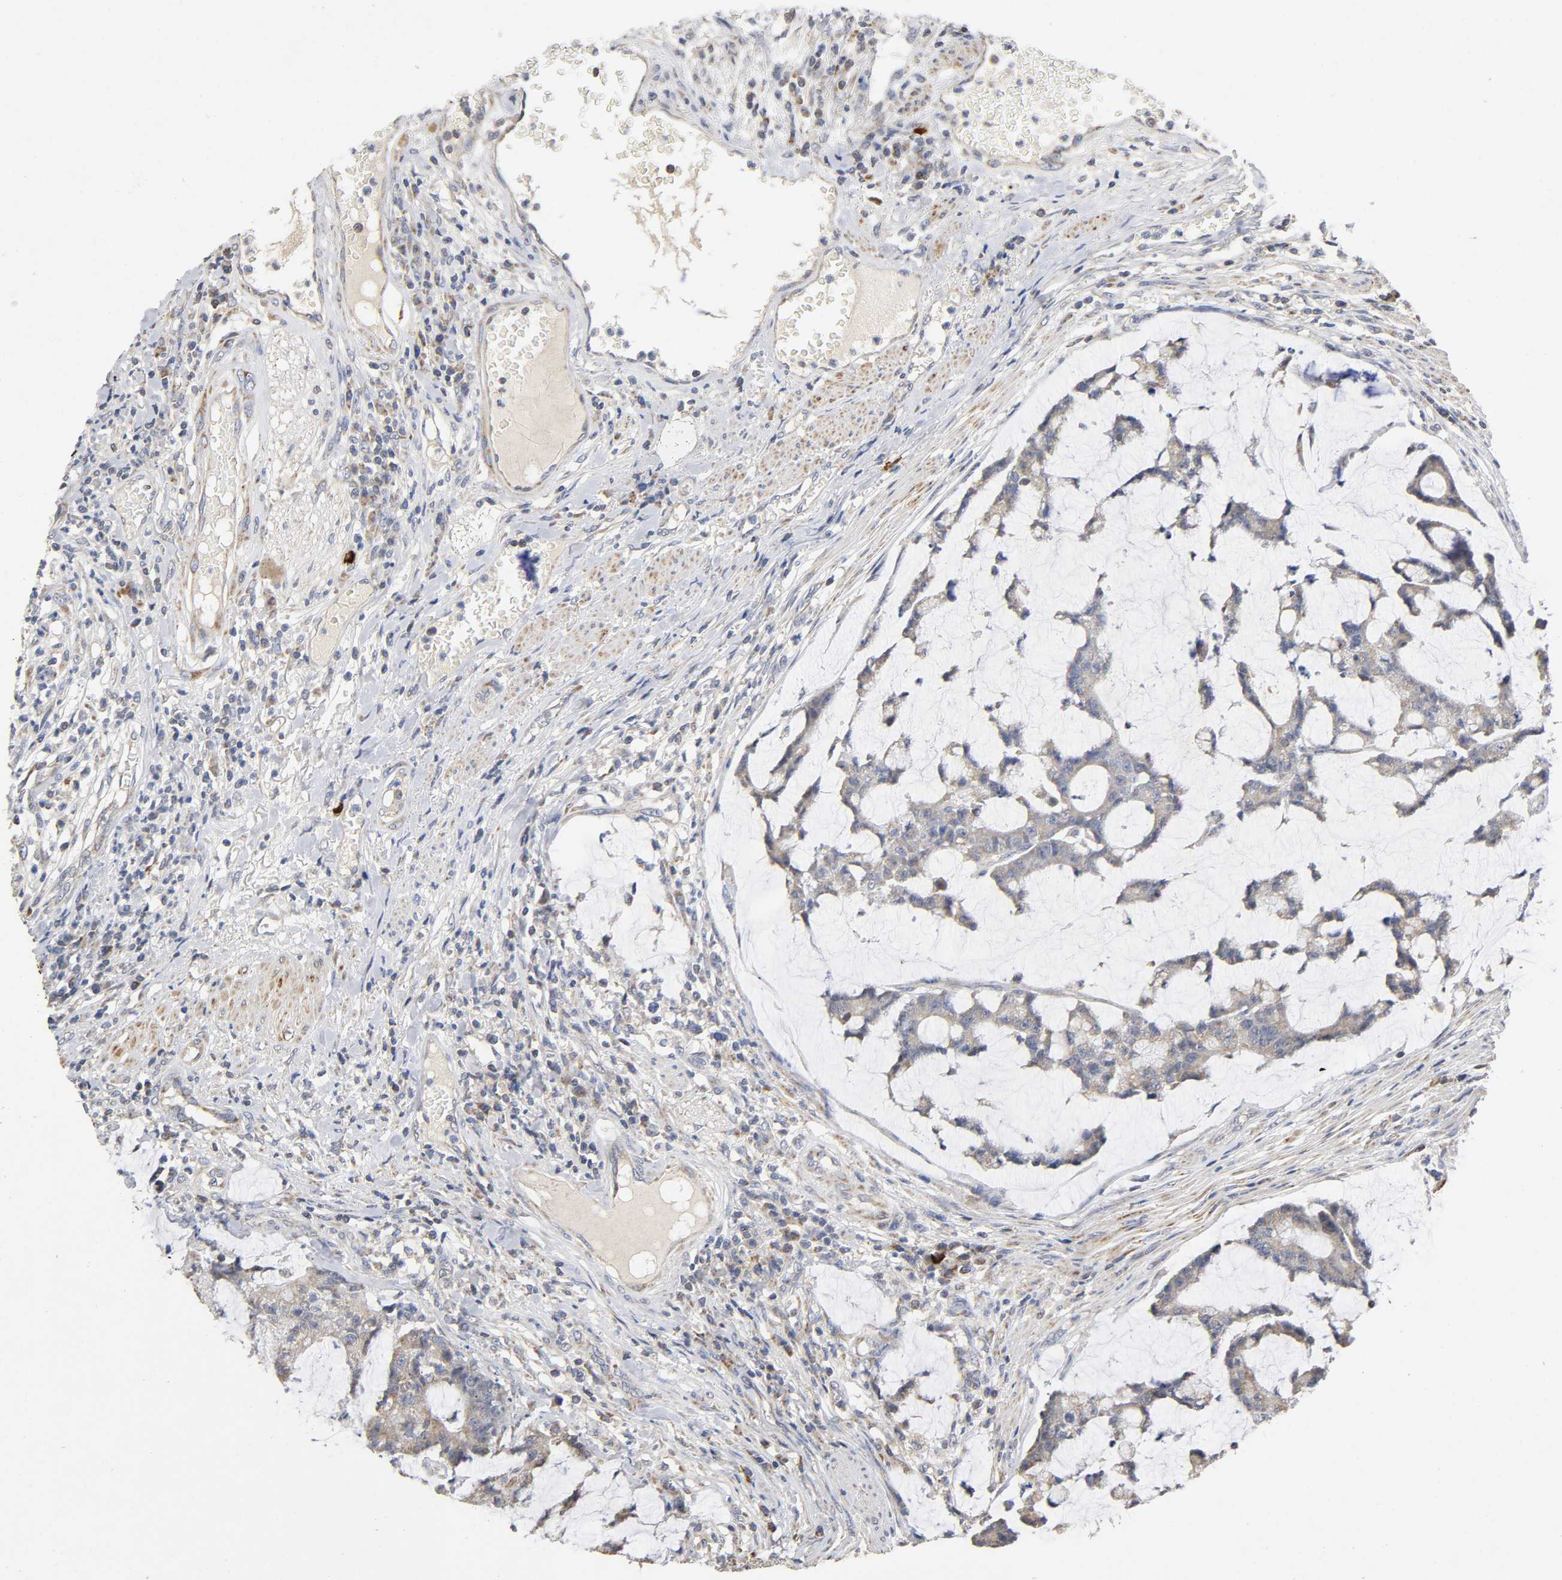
{"staining": {"intensity": "weak", "quantity": ">75%", "location": "cytoplasmic/membranous"}, "tissue": "colorectal cancer", "cell_type": "Tumor cells", "image_type": "cancer", "snomed": [{"axis": "morphology", "description": "Adenocarcinoma, NOS"}, {"axis": "topography", "description": "Colon"}], "caption": "Colorectal adenocarcinoma was stained to show a protein in brown. There is low levels of weak cytoplasmic/membranous staining in about >75% of tumor cells.", "gene": "SYT16", "patient": {"sex": "female", "age": 84}}